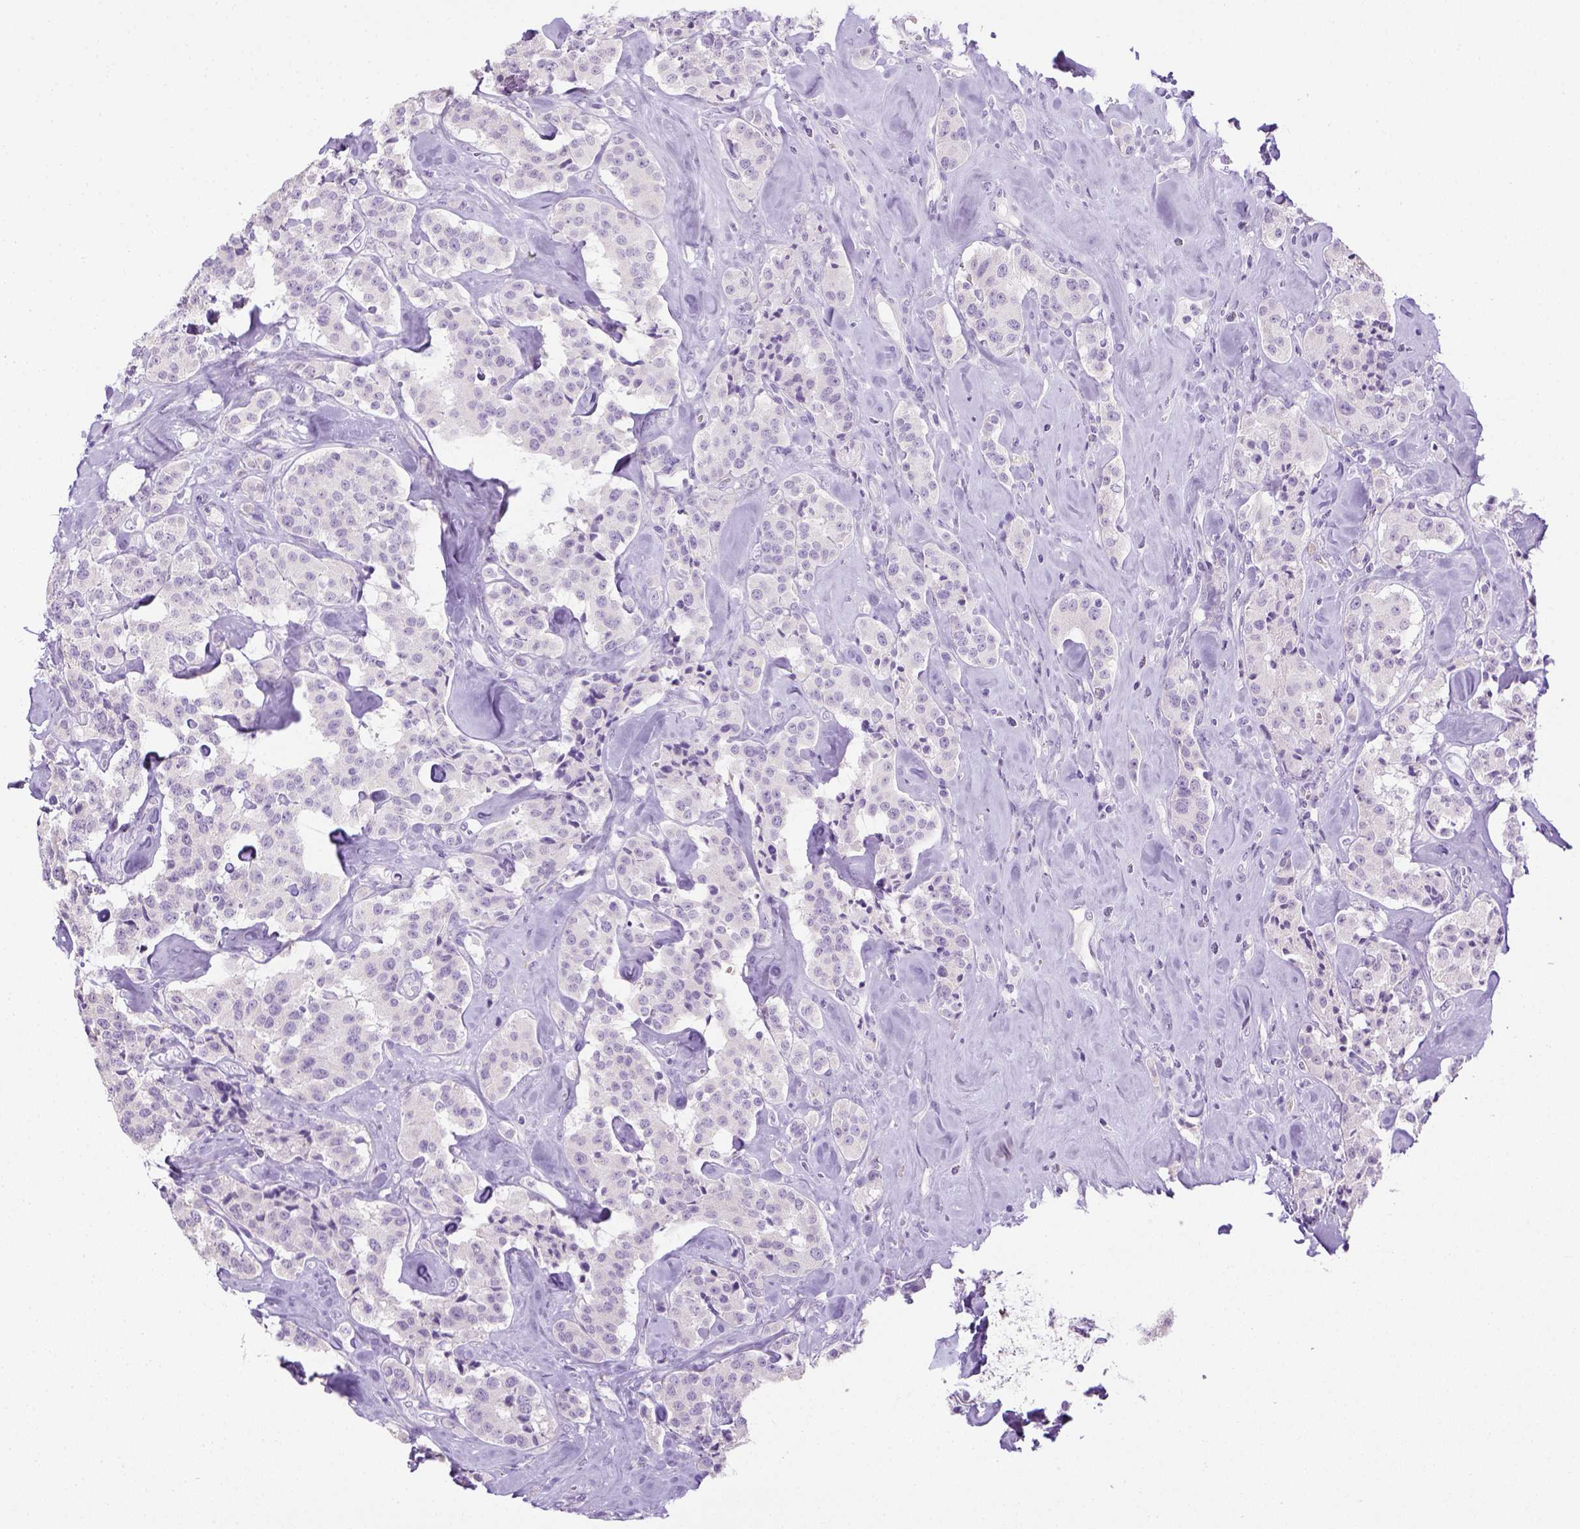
{"staining": {"intensity": "negative", "quantity": "none", "location": "none"}, "tissue": "carcinoid", "cell_type": "Tumor cells", "image_type": "cancer", "snomed": [{"axis": "morphology", "description": "Carcinoid, malignant, NOS"}, {"axis": "topography", "description": "Pancreas"}], "caption": "Image shows no significant protein expression in tumor cells of carcinoid.", "gene": "LGSN", "patient": {"sex": "male", "age": 41}}